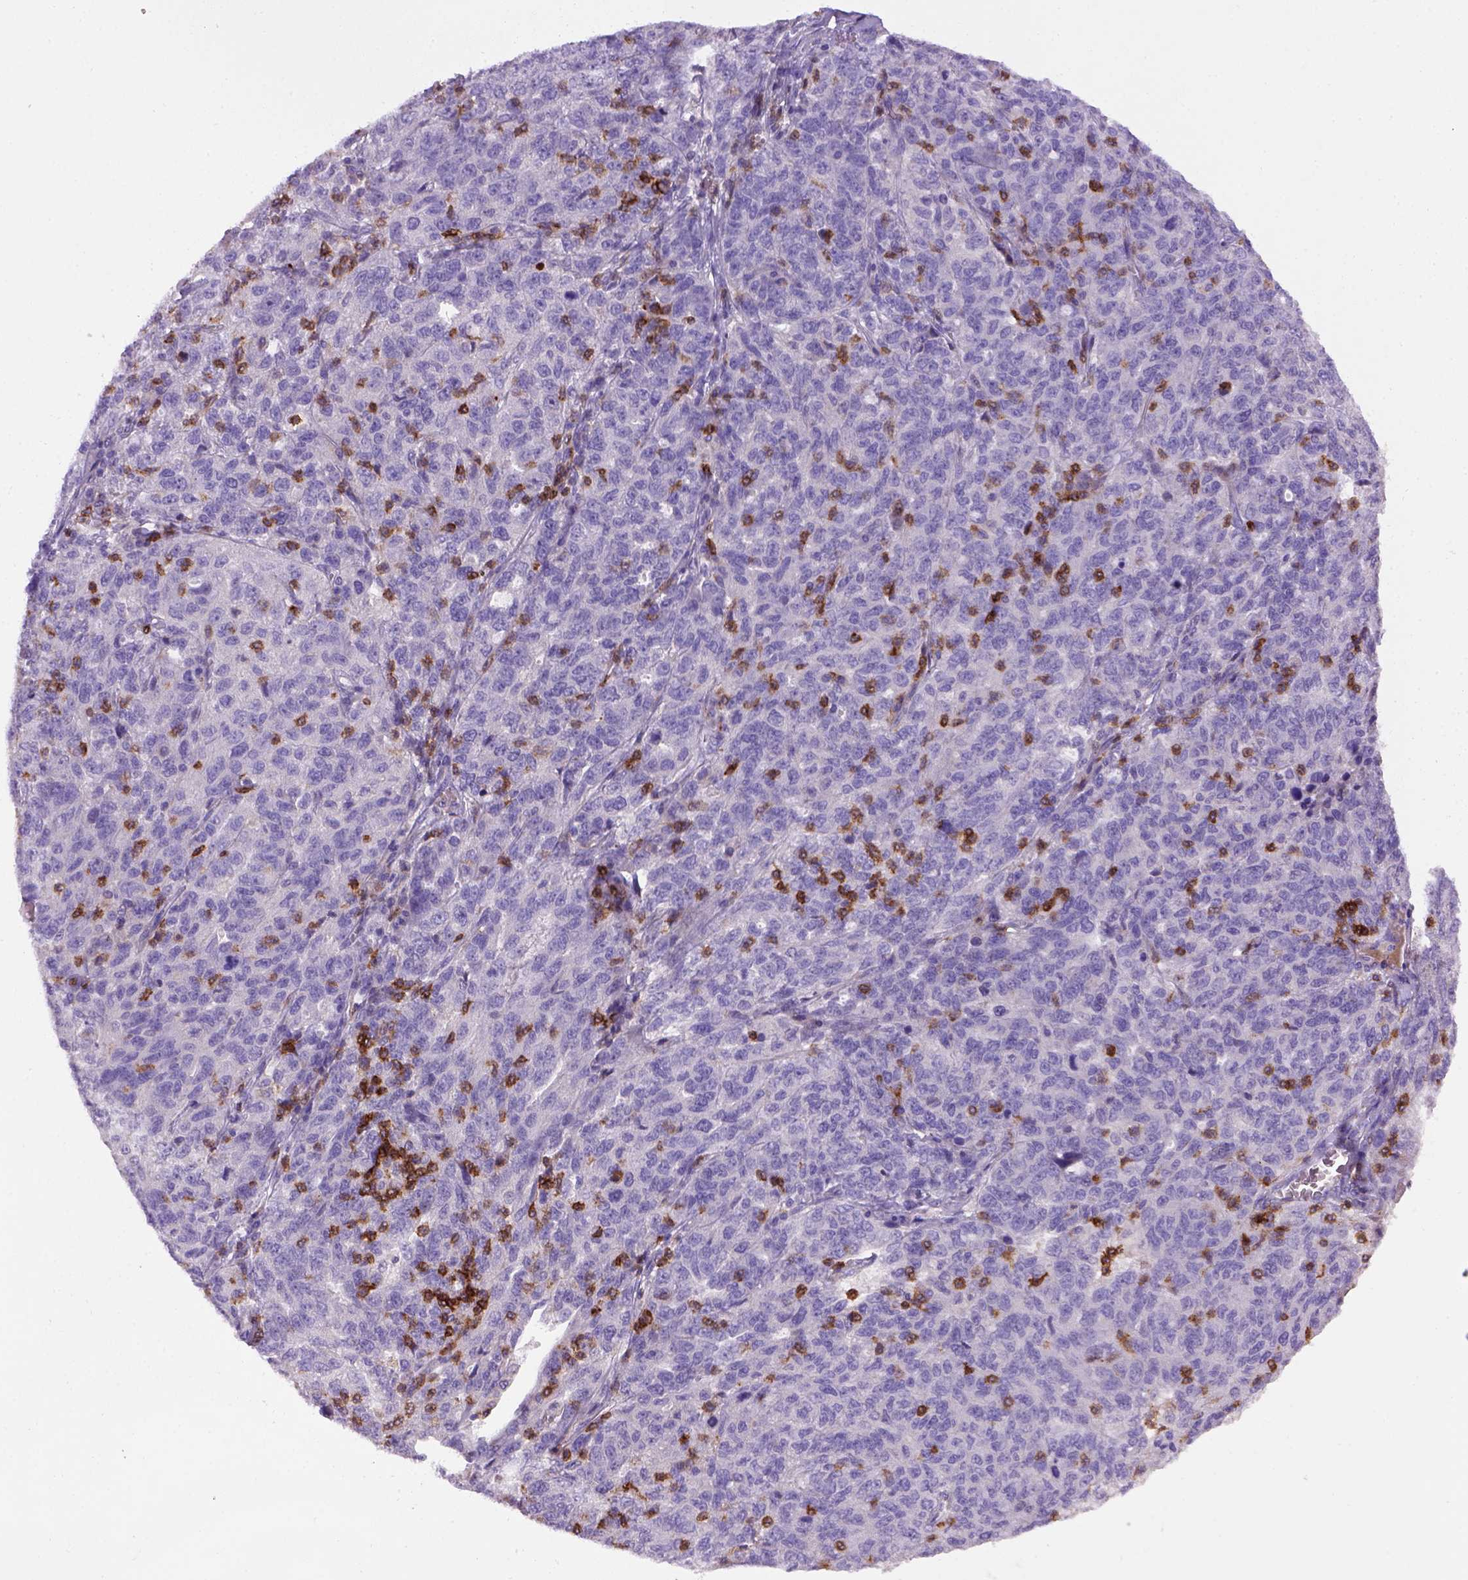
{"staining": {"intensity": "negative", "quantity": "none", "location": "none"}, "tissue": "ovarian cancer", "cell_type": "Tumor cells", "image_type": "cancer", "snomed": [{"axis": "morphology", "description": "Cystadenocarcinoma, serous, NOS"}, {"axis": "topography", "description": "Ovary"}], "caption": "An IHC micrograph of serous cystadenocarcinoma (ovarian) is shown. There is no staining in tumor cells of serous cystadenocarcinoma (ovarian).", "gene": "CD3E", "patient": {"sex": "female", "age": 71}}